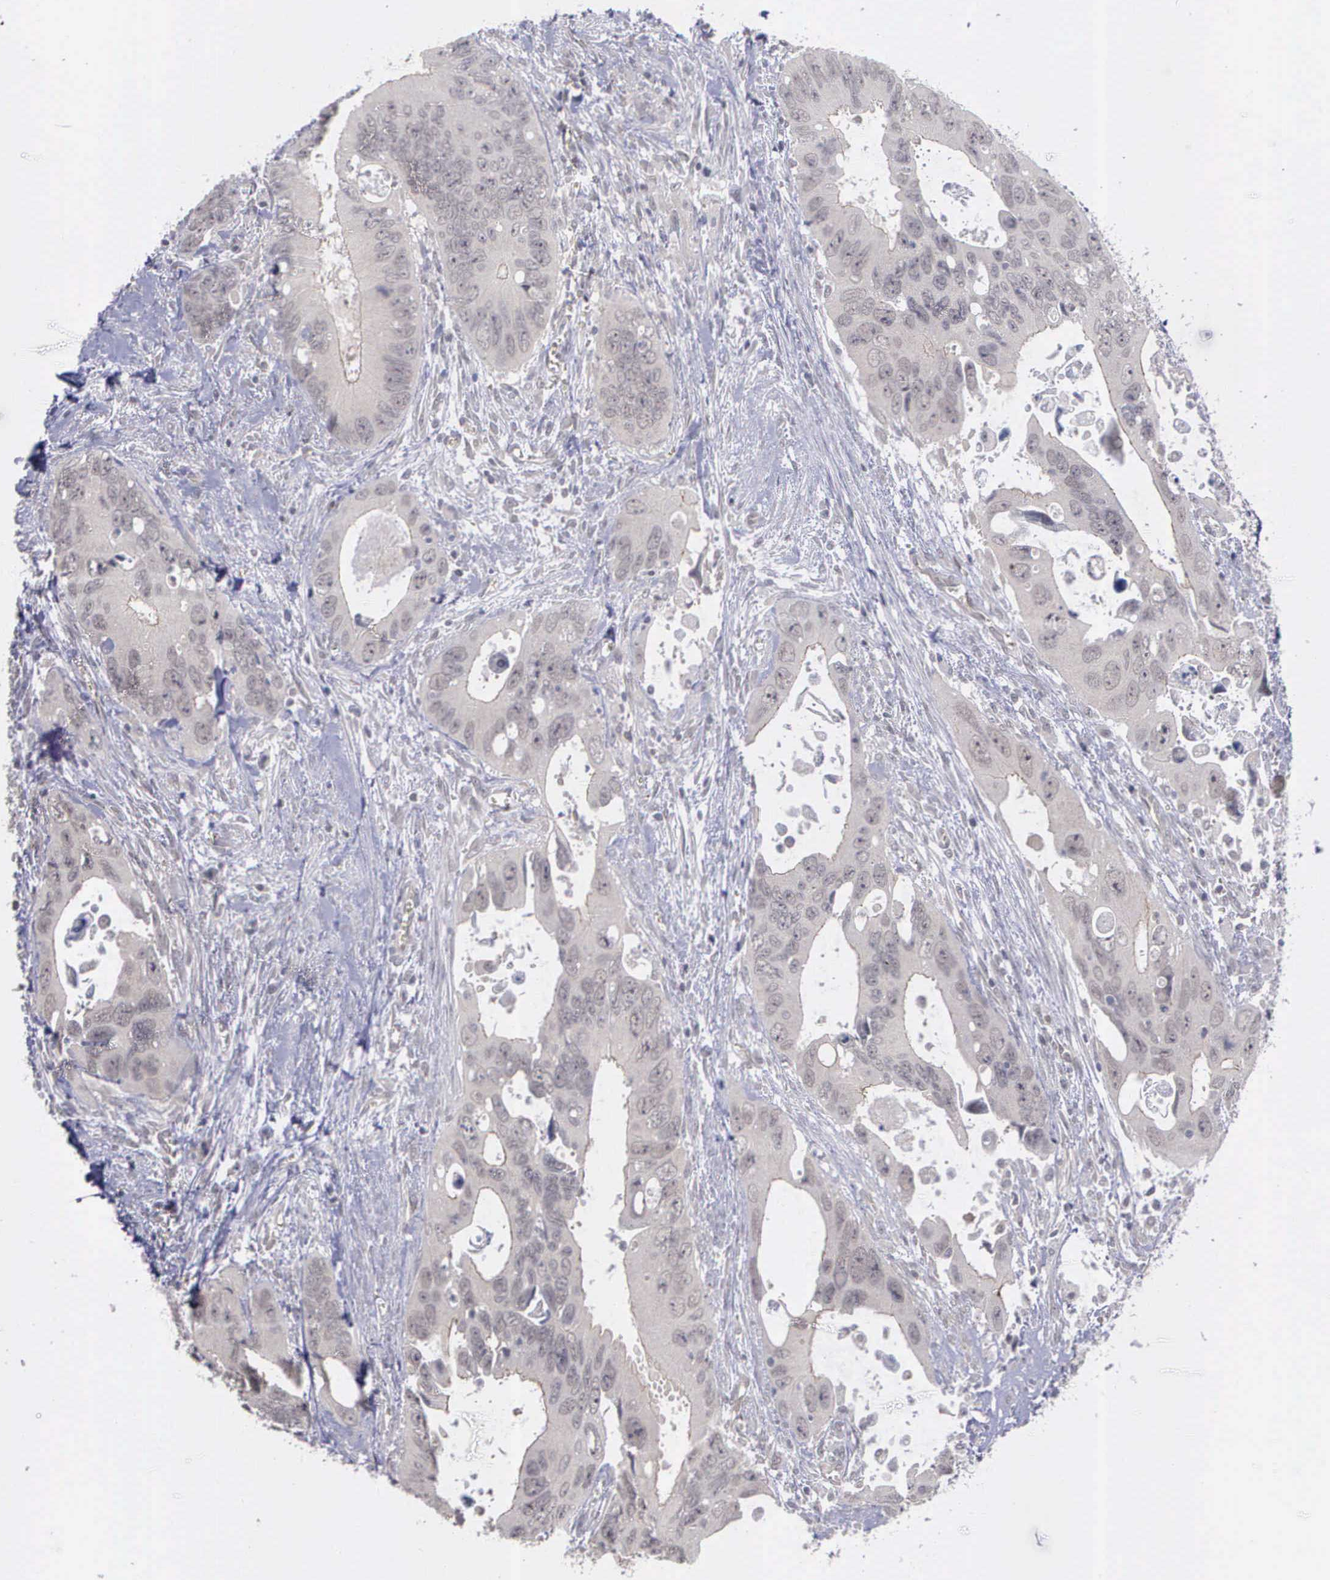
{"staining": {"intensity": "weak", "quantity": ">75%", "location": "cytoplasmic/membranous"}, "tissue": "colorectal cancer", "cell_type": "Tumor cells", "image_type": "cancer", "snomed": [{"axis": "morphology", "description": "Adenocarcinoma, NOS"}, {"axis": "topography", "description": "Rectum"}], "caption": "Immunohistochemical staining of colorectal cancer shows weak cytoplasmic/membranous protein expression in about >75% of tumor cells.", "gene": "MAP3K9", "patient": {"sex": "male", "age": 70}}